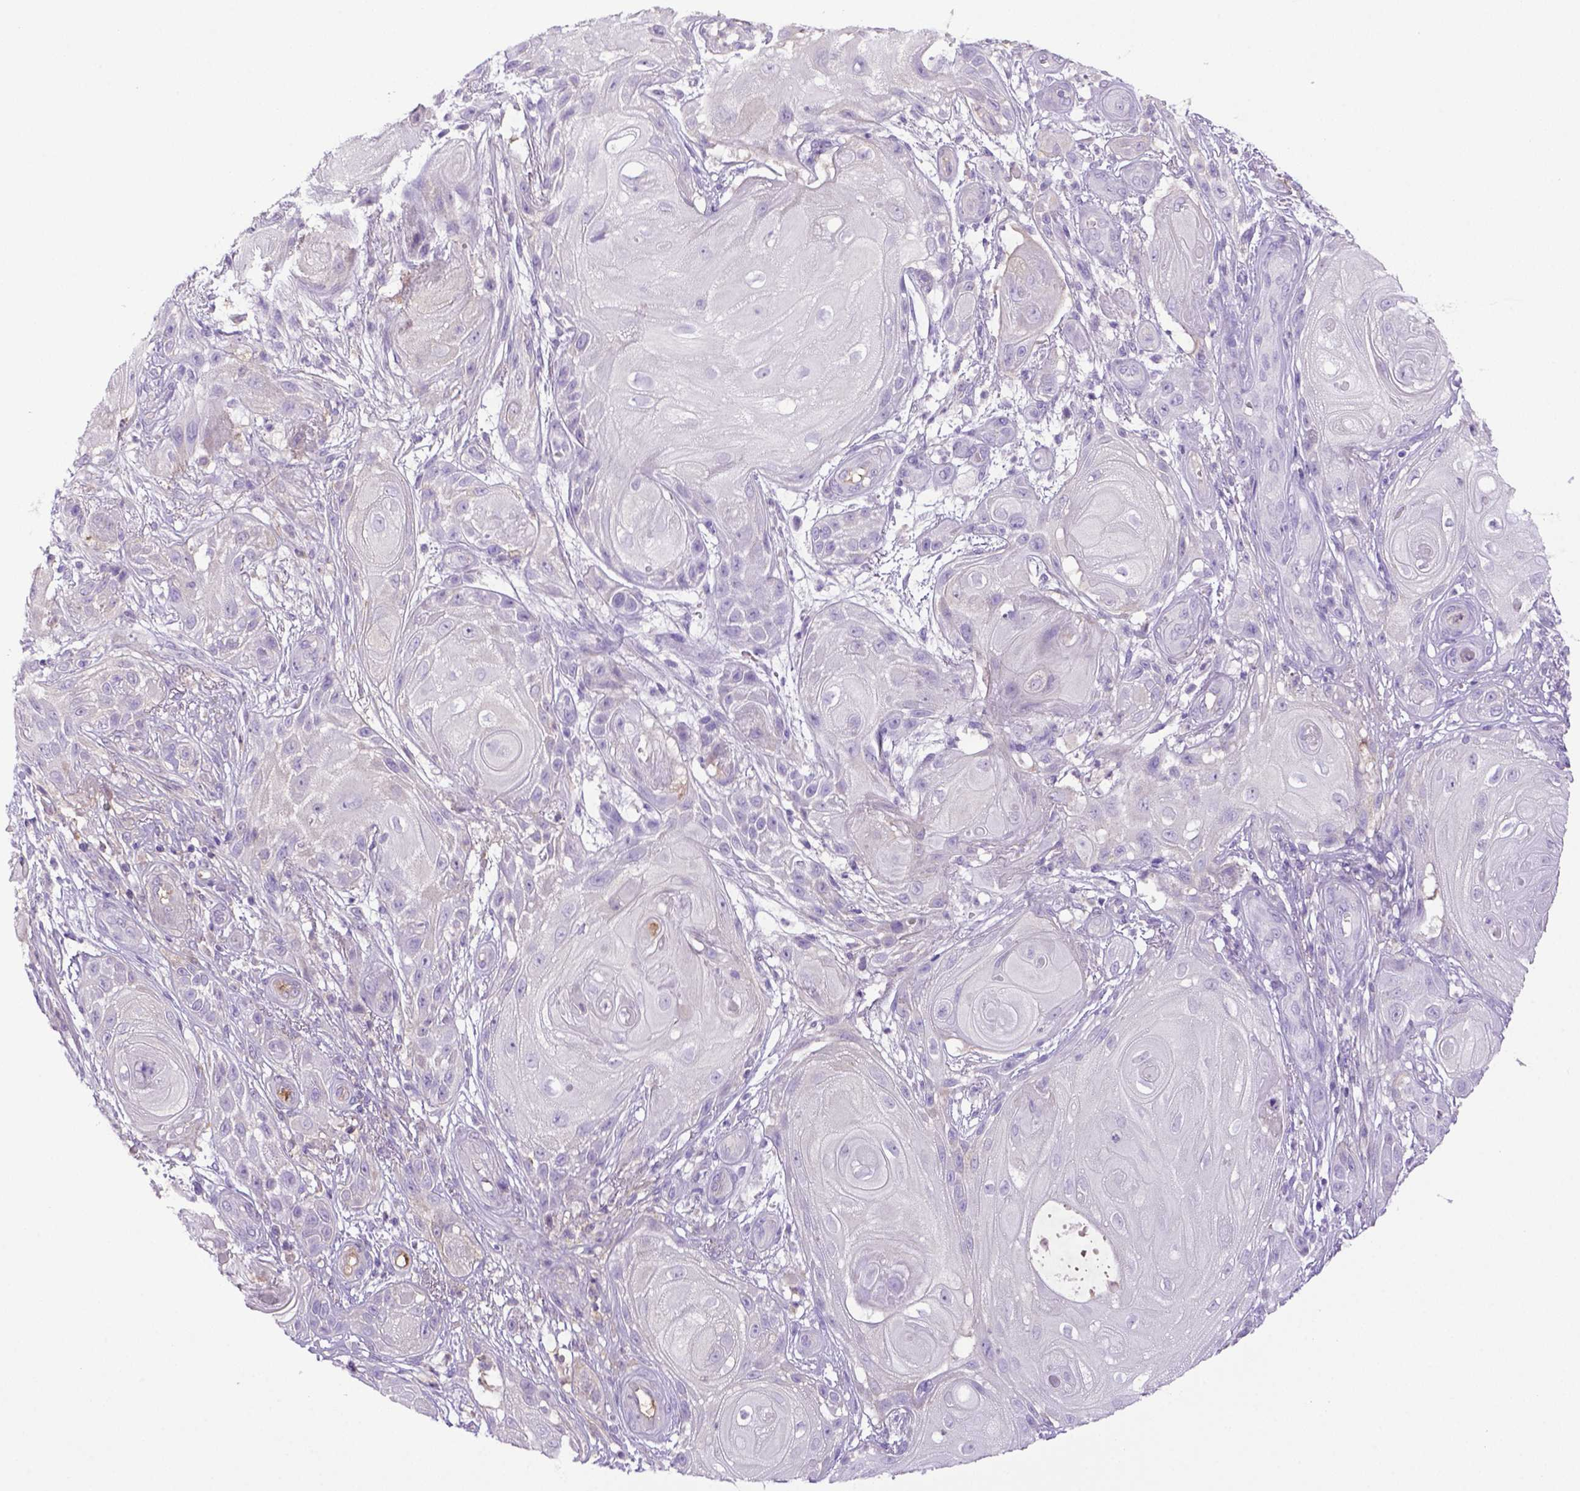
{"staining": {"intensity": "negative", "quantity": "none", "location": "none"}, "tissue": "skin cancer", "cell_type": "Tumor cells", "image_type": "cancer", "snomed": [{"axis": "morphology", "description": "Squamous cell carcinoma, NOS"}, {"axis": "topography", "description": "Skin"}], "caption": "Immunohistochemistry (IHC) micrograph of neoplastic tissue: skin squamous cell carcinoma stained with DAB (3,3'-diaminobenzidine) reveals no significant protein expression in tumor cells.", "gene": "ITIH4", "patient": {"sex": "male", "age": 62}}